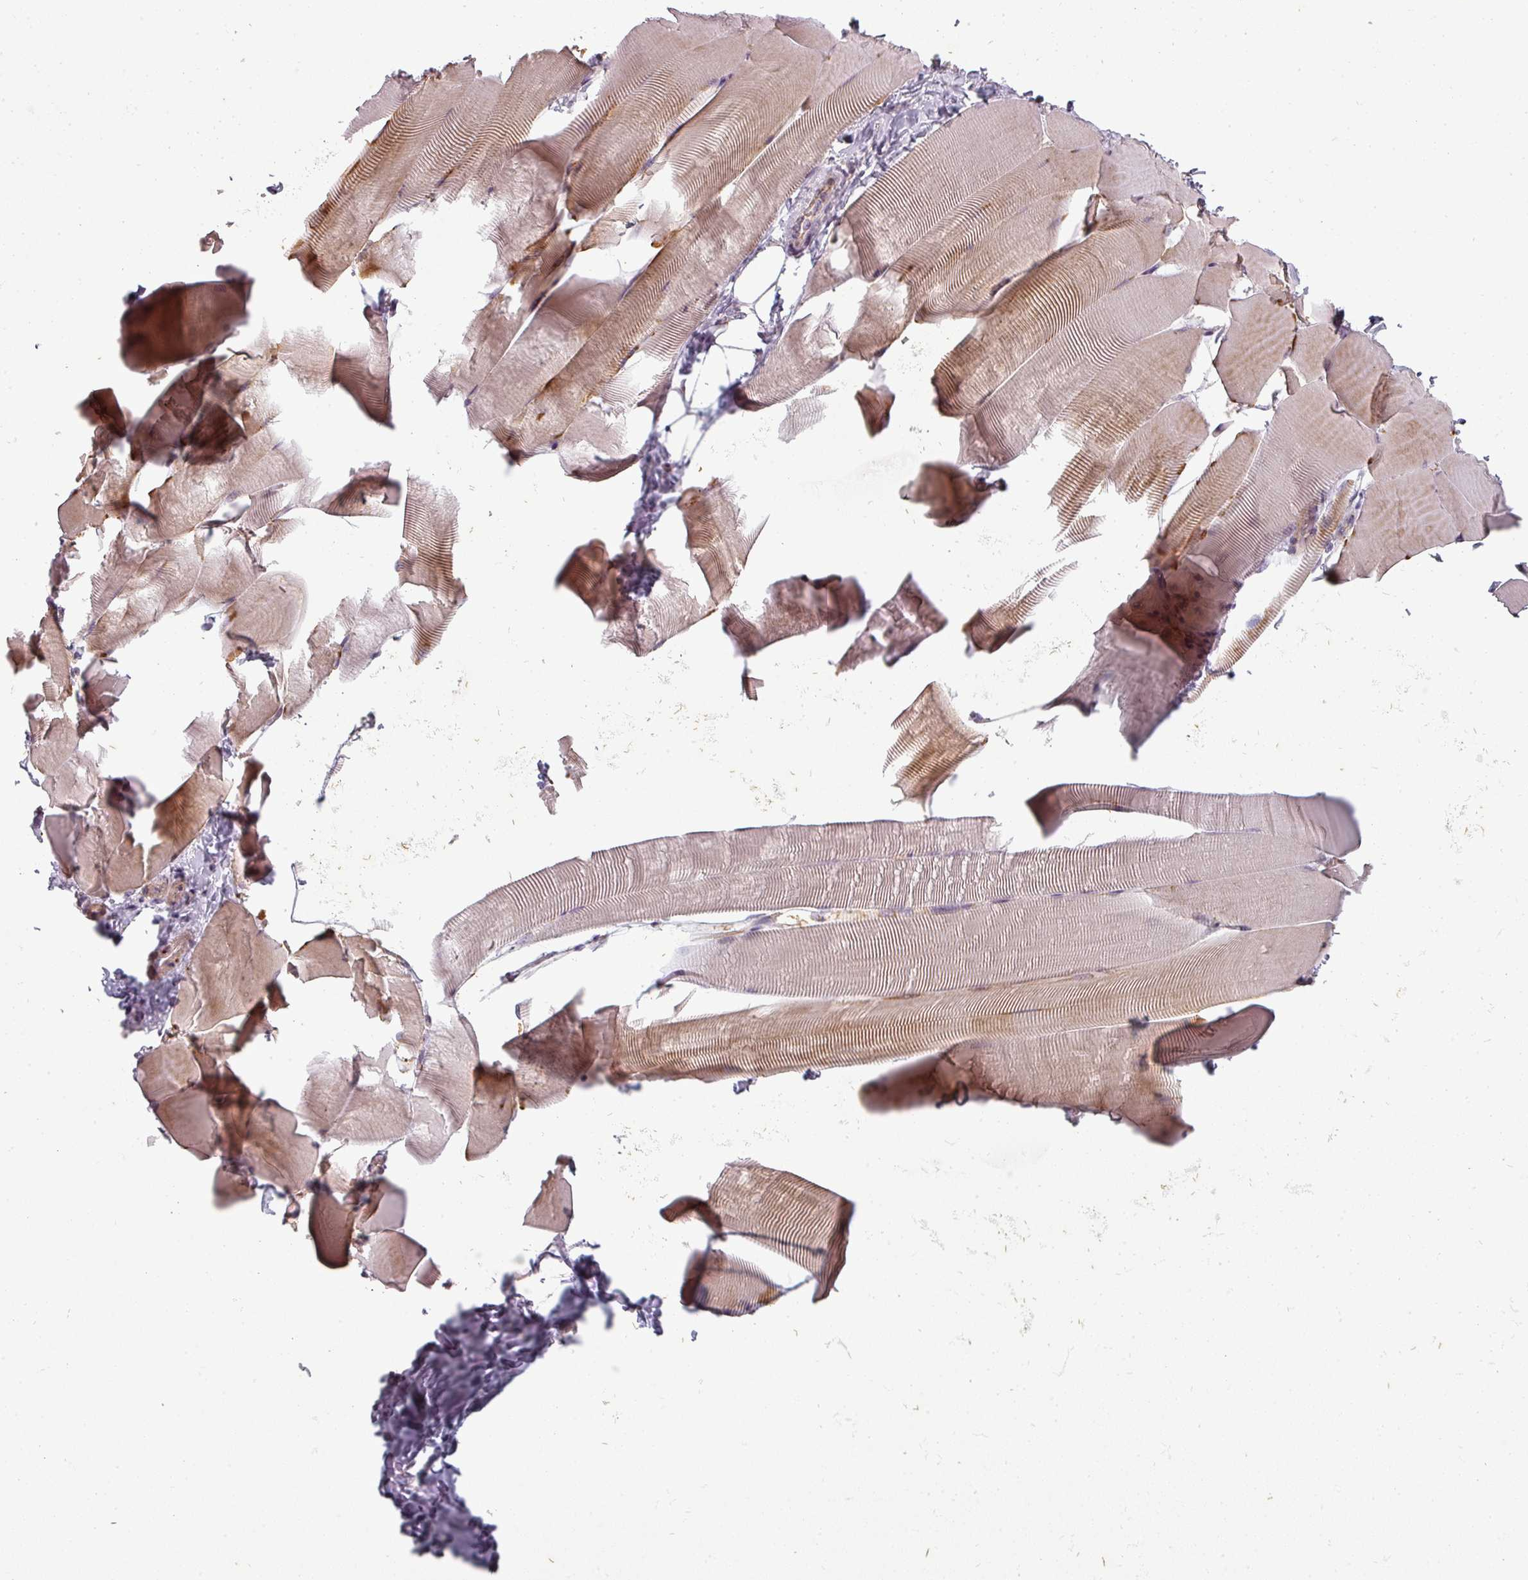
{"staining": {"intensity": "moderate", "quantity": "<25%", "location": "cytoplasmic/membranous"}, "tissue": "skeletal muscle", "cell_type": "Myocytes", "image_type": "normal", "snomed": [{"axis": "morphology", "description": "Normal tissue, NOS"}, {"axis": "topography", "description": "Skeletal muscle"}], "caption": "Protein expression analysis of benign skeletal muscle exhibits moderate cytoplasmic/membranous staining in about <25% of myocytes. The staining is performed using DAB (3,3'-diaminobenzidine) brown chromogen to label protein expression. The nuclei are counter-stained blue using hematoxylin.", "gene": "SLC16A9", "patient": {"sex": "male", "age": 25}}